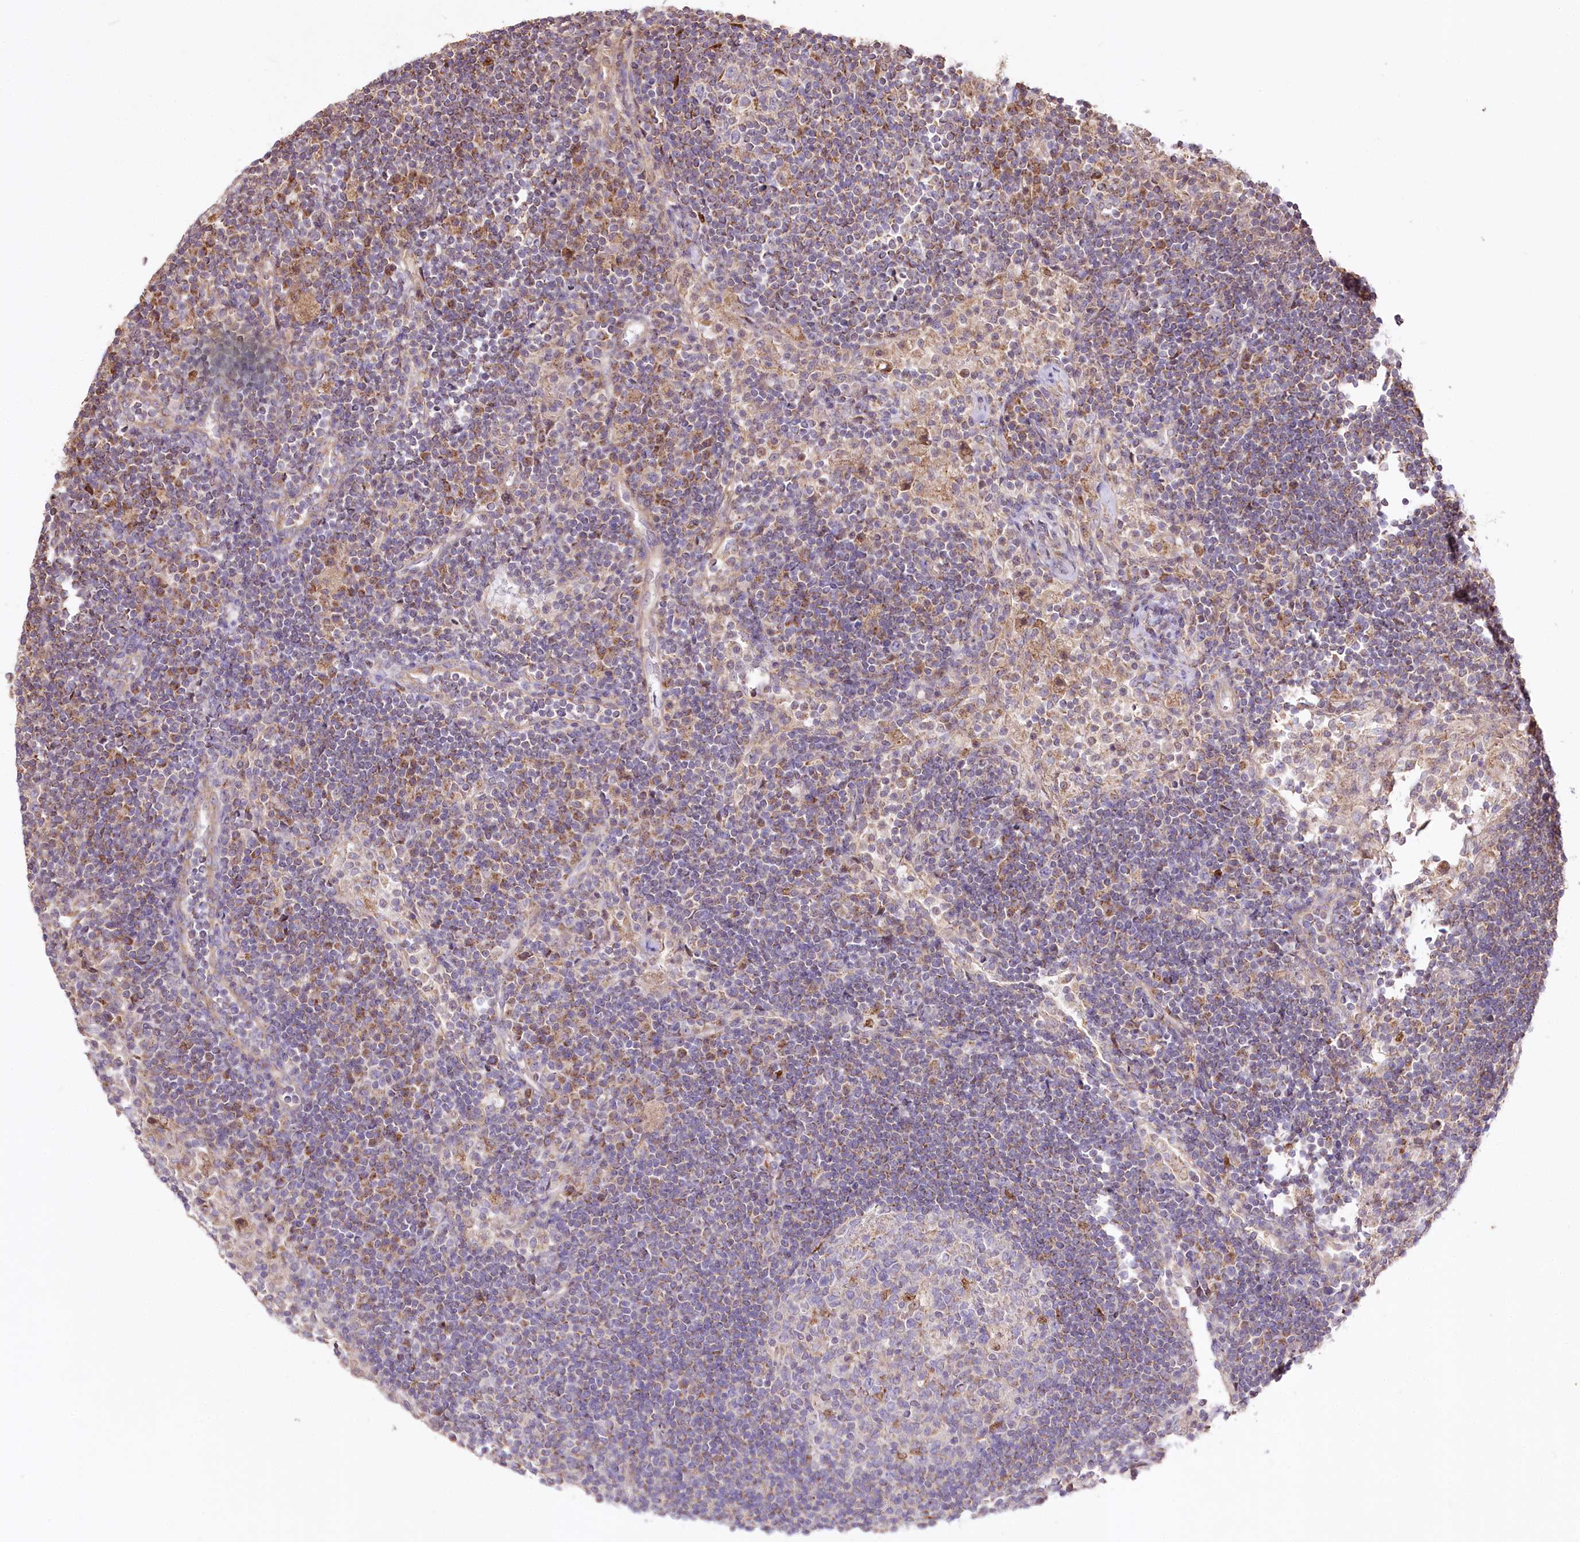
{"staining": {"intensity": "negative", "quantity": "none", "location": "none"}, "tissue": "lymph node", "cell_type": "Germinal center cells", "image_type": "normal", "snomed": [{"axis": "morphology", "description": "Normal tissue, NOS"}, {"axis": "topography", "description": "Lymph node"}], "caption": "DAB immunohistochemical staining of benign lymph node reveals no significant positivity in germinal center cells.", "gene": "ZNF226", "patient": {"sex": "female", "age": 53}}